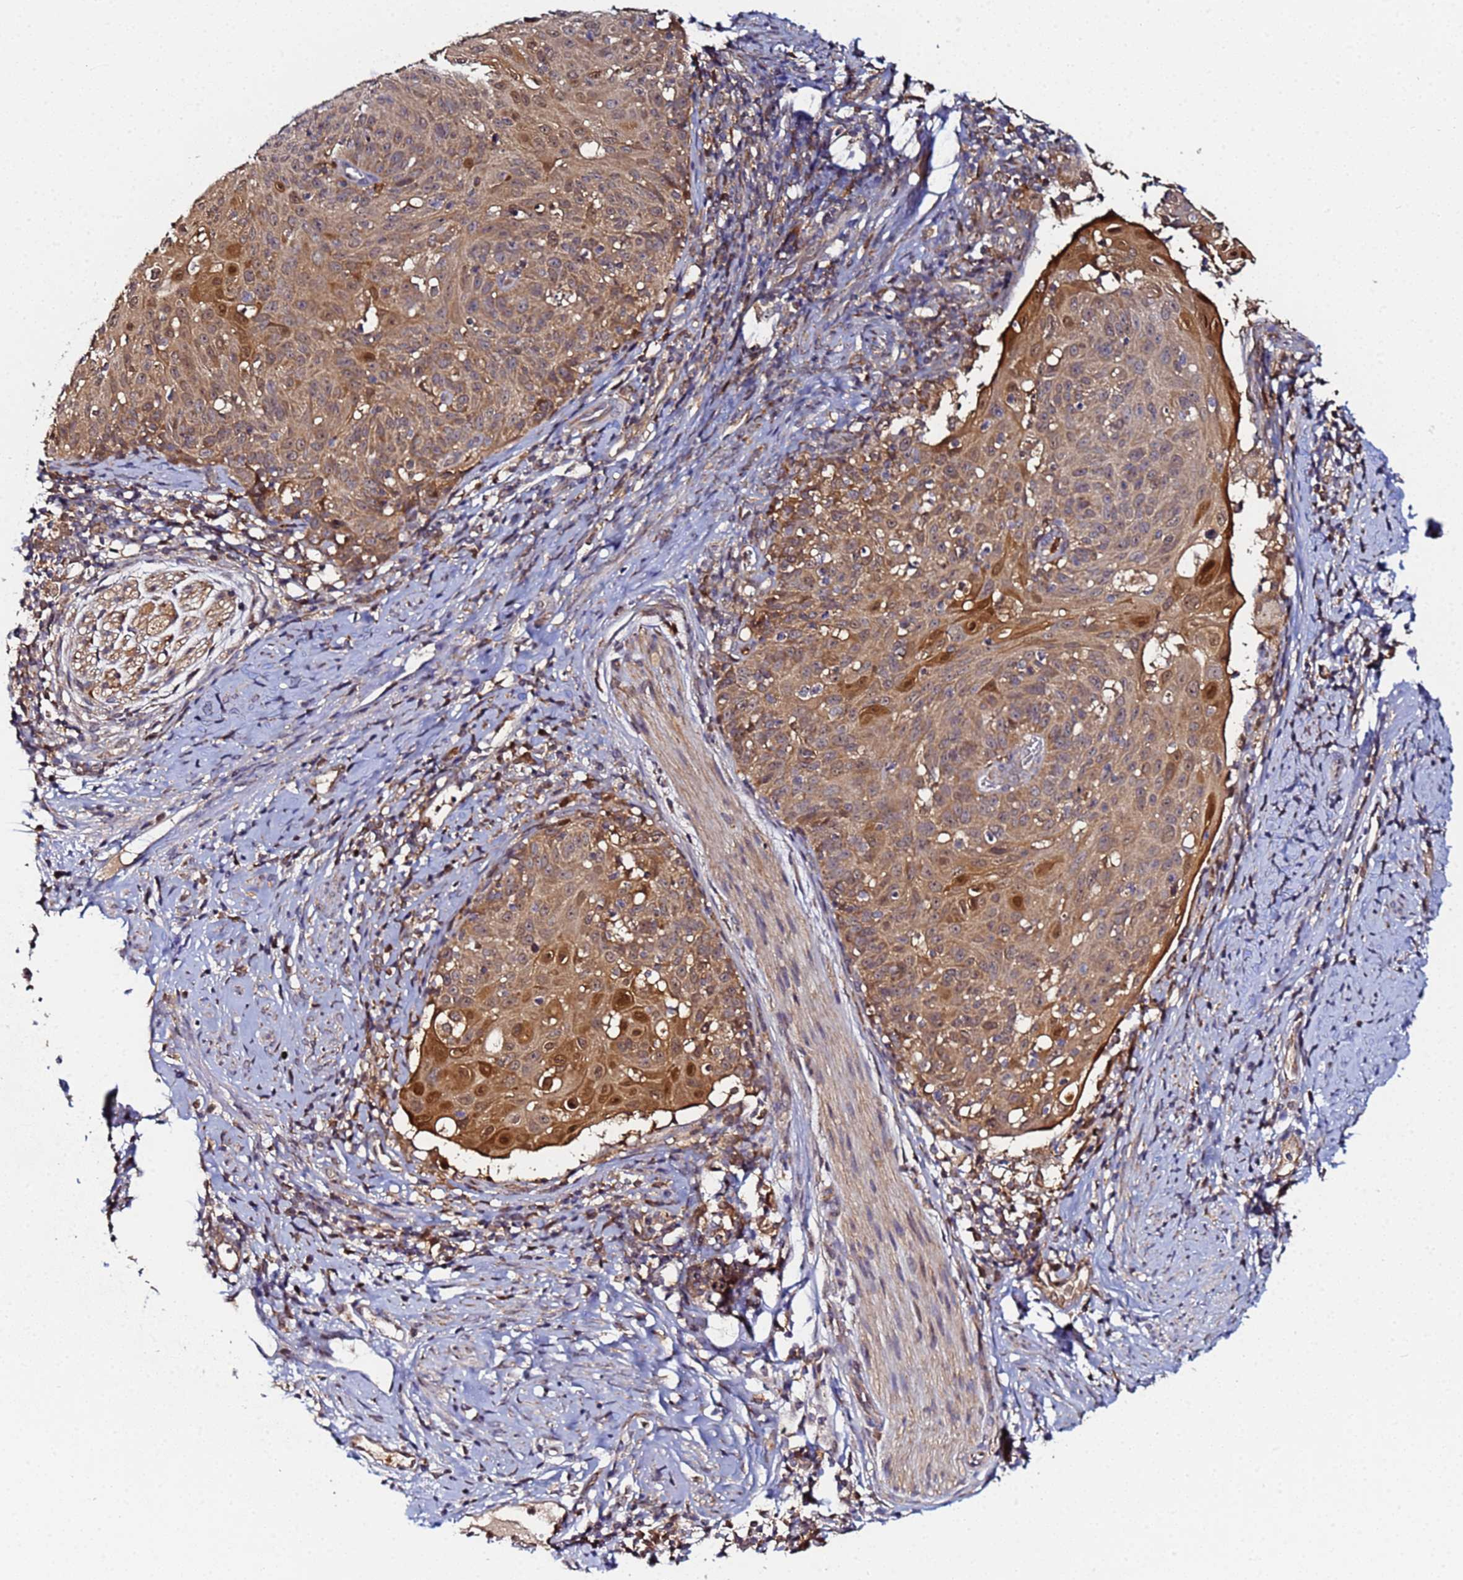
{"staining": {"intensity": "moderate", "quantity": ">75%", "location": "cytoplasmic/membranous,nuclear"}, "tissue": "cervical cancer", "cell_type": "Tumor cells", "image_type": "cancer", "snomed": [{"axis": "morphology", "description": "Squamous cell carcinoma, NOS"}, {"axis": "topography", "description": "Cervix"}], "caption": "Immunohistochemical staining of cervical squamous cell carcinoma demonstrates medium levels of moderate cytoplasmic/membranous and nuclear expression in approximately >75% of tumor cells.", "gene": "CCDC127", "patient": {"sex": "female", "age": 70}}